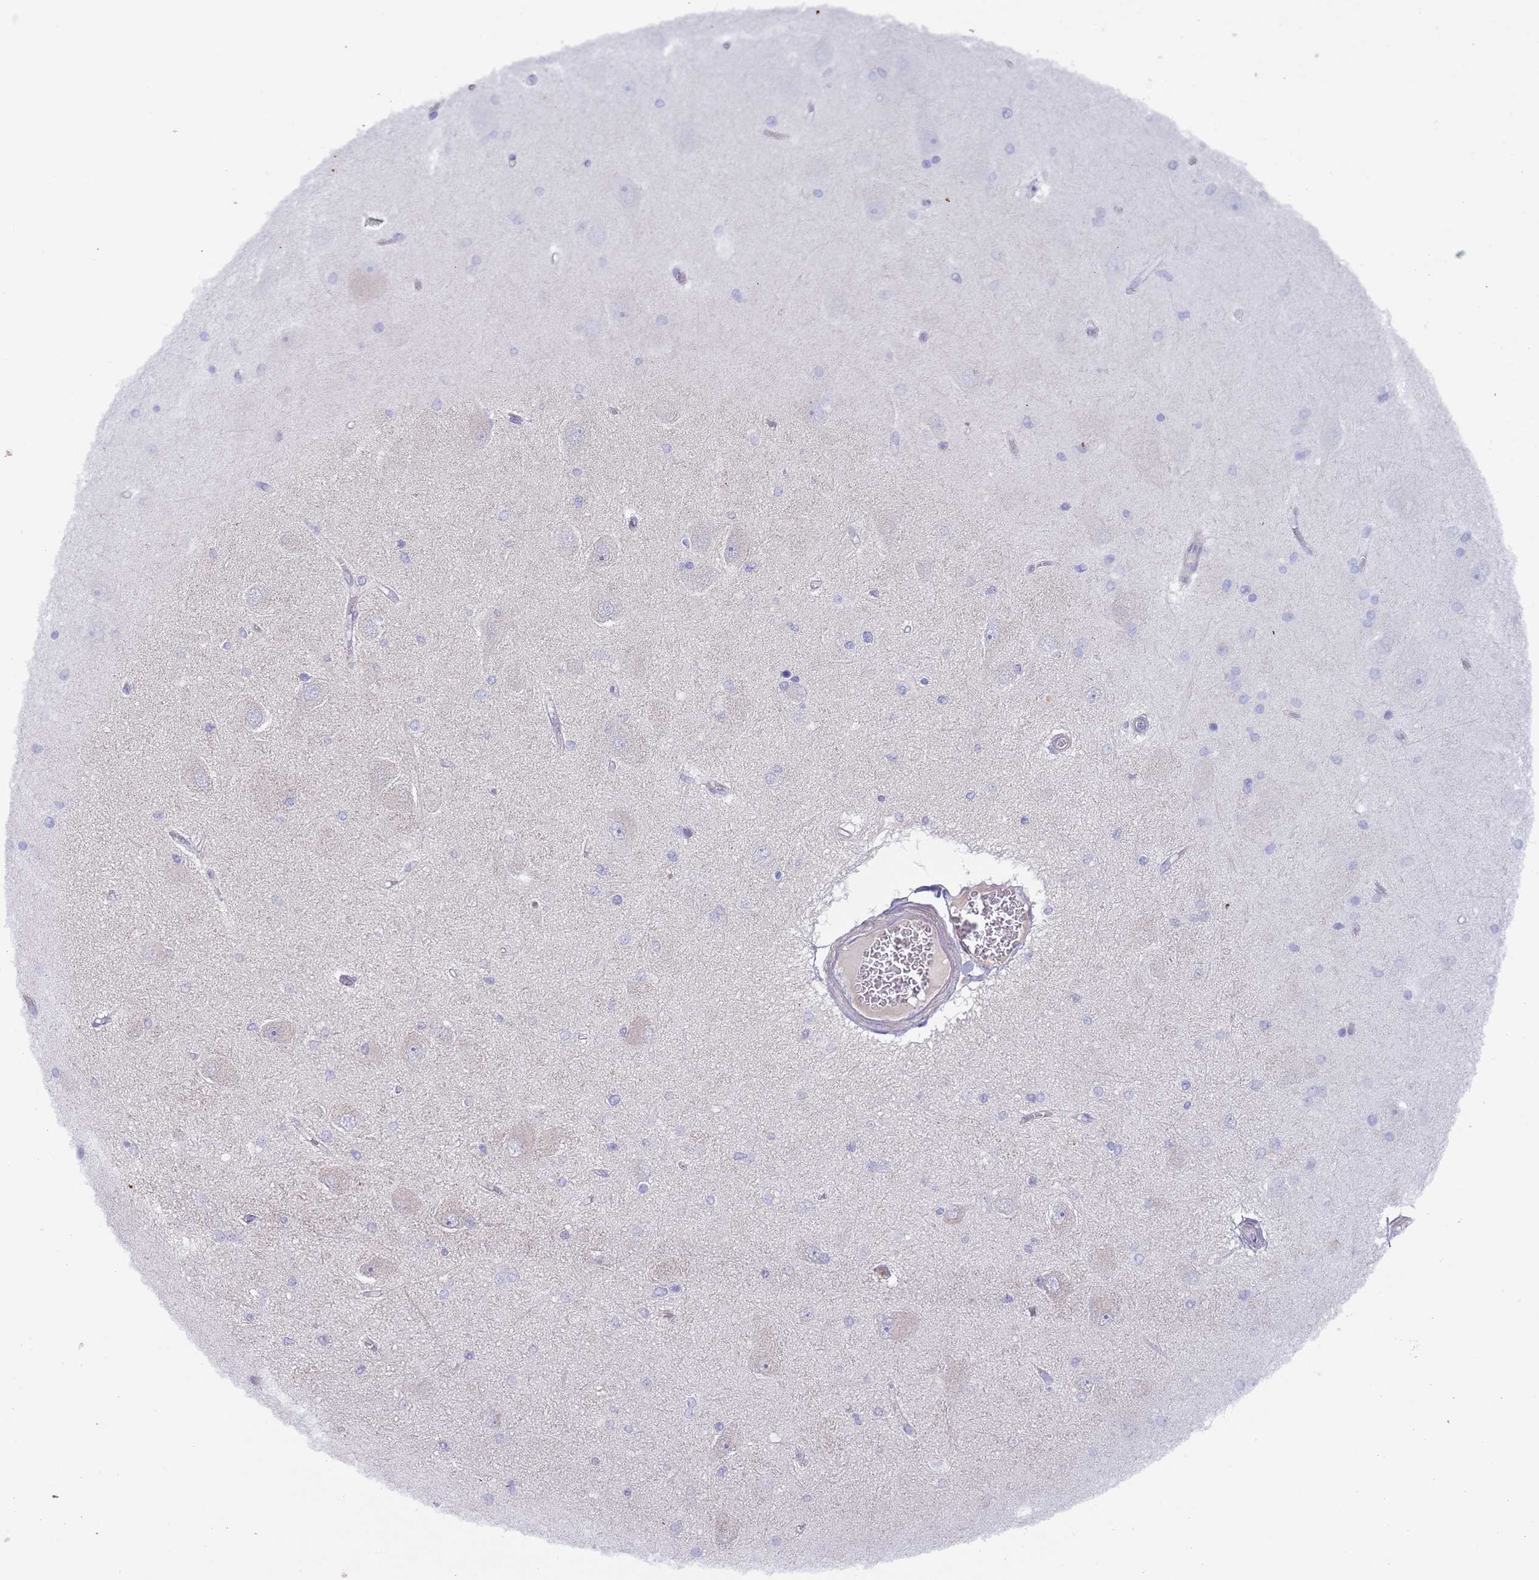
{"staining": {"intensity": "negative", "quantity": "none", "location": "none"}, "tissue": "hippocampus", "cell_type": "Glial cells", "image_type": "normal", "snomed": [{"axis": "morphology", "description": "Normal tissue, NOS"}, {"axis": "topography", "description": "Hippocampus"}], "caption": "Photomicrograph shows no significant protein expression in glial cells of unremarkable hippocampus. The staining is performed using DAB brown chromogen with nuclei counter-stained in using hematoxylin.", "gene": "PRAC1", "patient": {"sex": "female", "age": 54}}